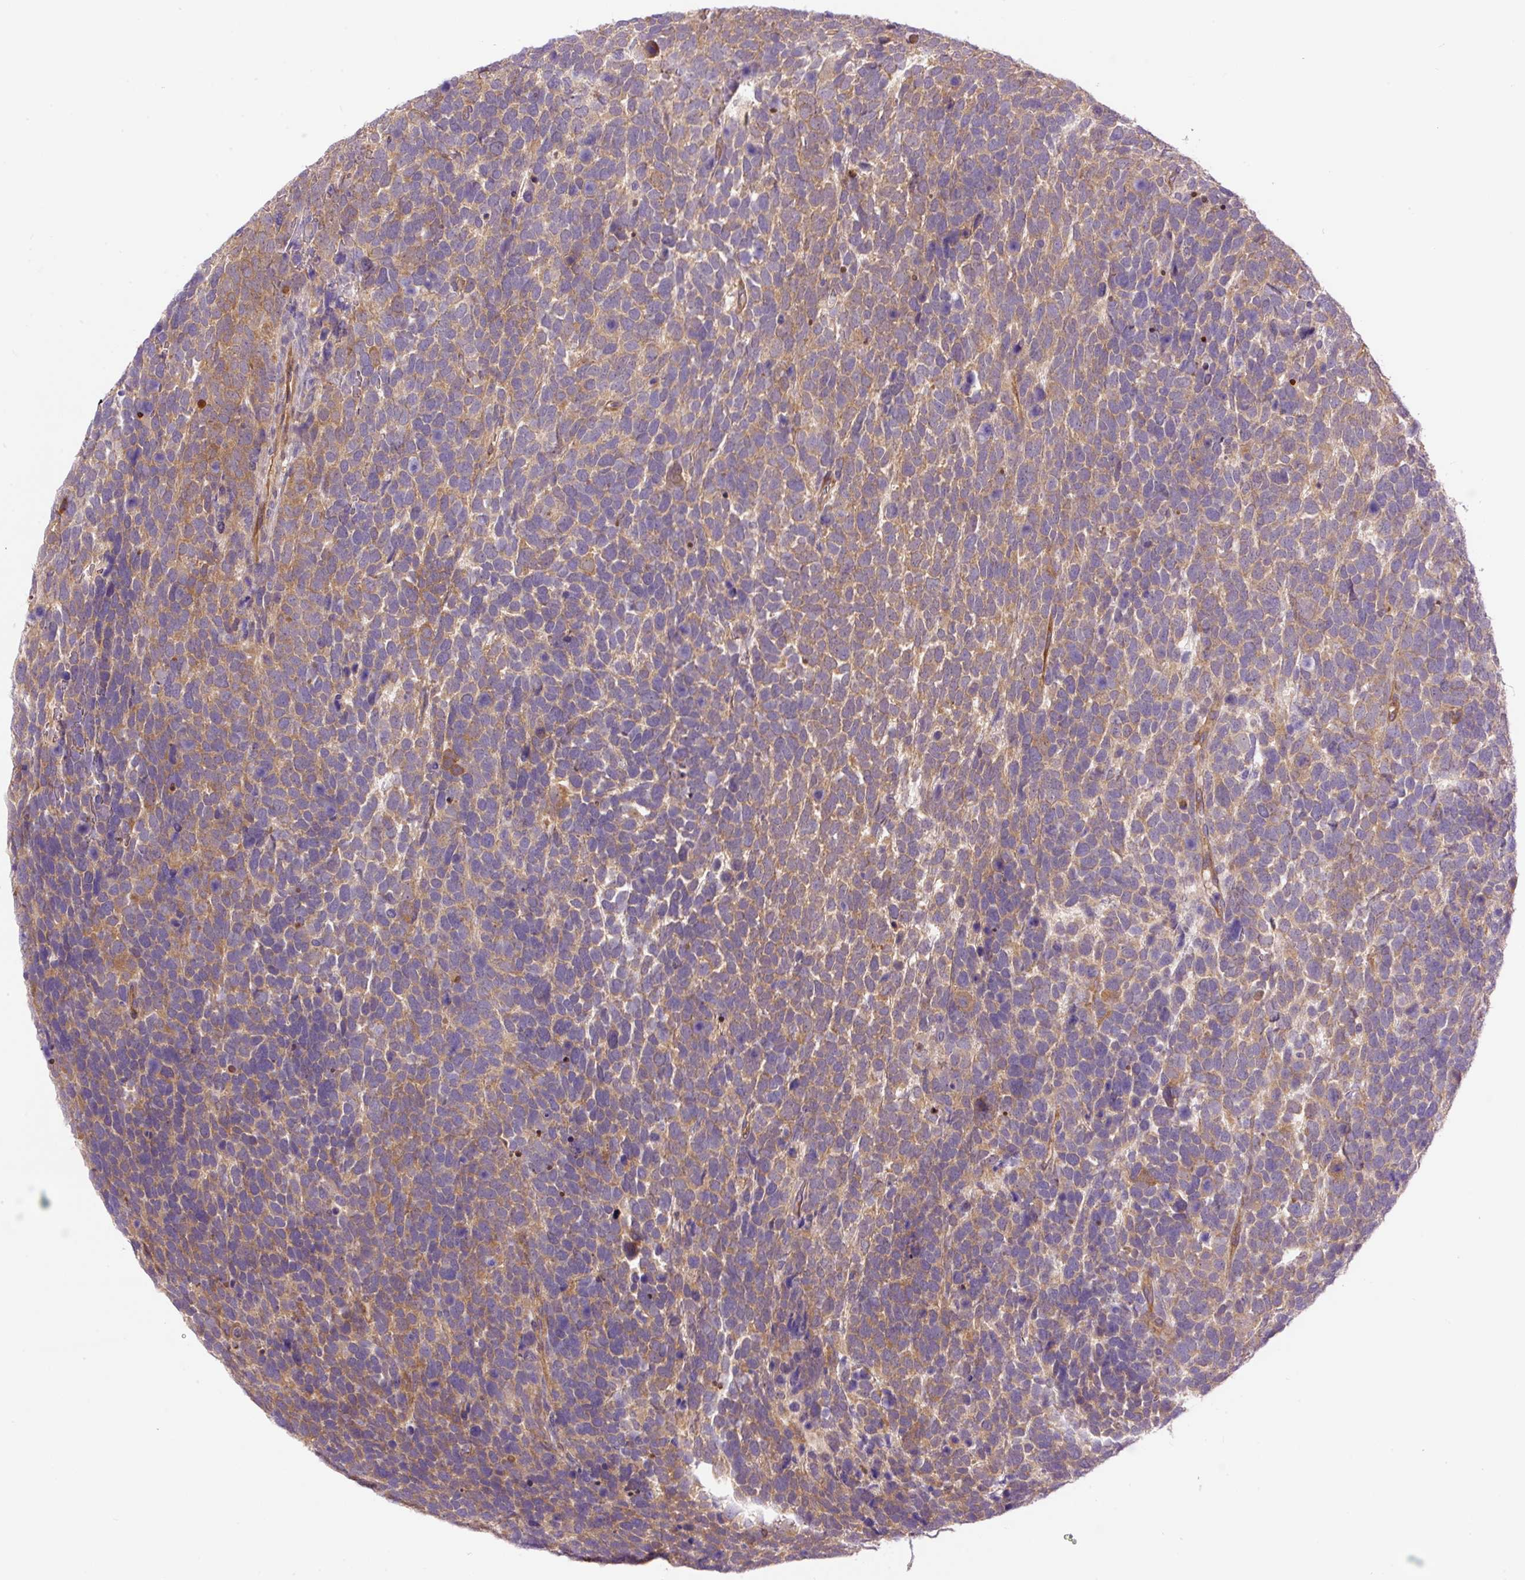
{"staining": {"intensity": "moderate", "quantity": ">75%", "location": "cytoplasmic/membranous"}, "tissue": "urothelial cancer", "cell_type": "Tumor cells", "image_type": "cancer", "snomed": [{"axis": "morphology", "description": "Urothelial carcinoma, High grade"}, {"axis": "topography", "description": "Urinary bladder"}], "caption": "Human high-grade urothelial carcinoma stained with a brown dye demonstrates moderate cytoplasmic/membranous positive expression in about >75% of tumor cells.", "gene": "PPME1", "patient": {"sex": "female", "age": 82}}